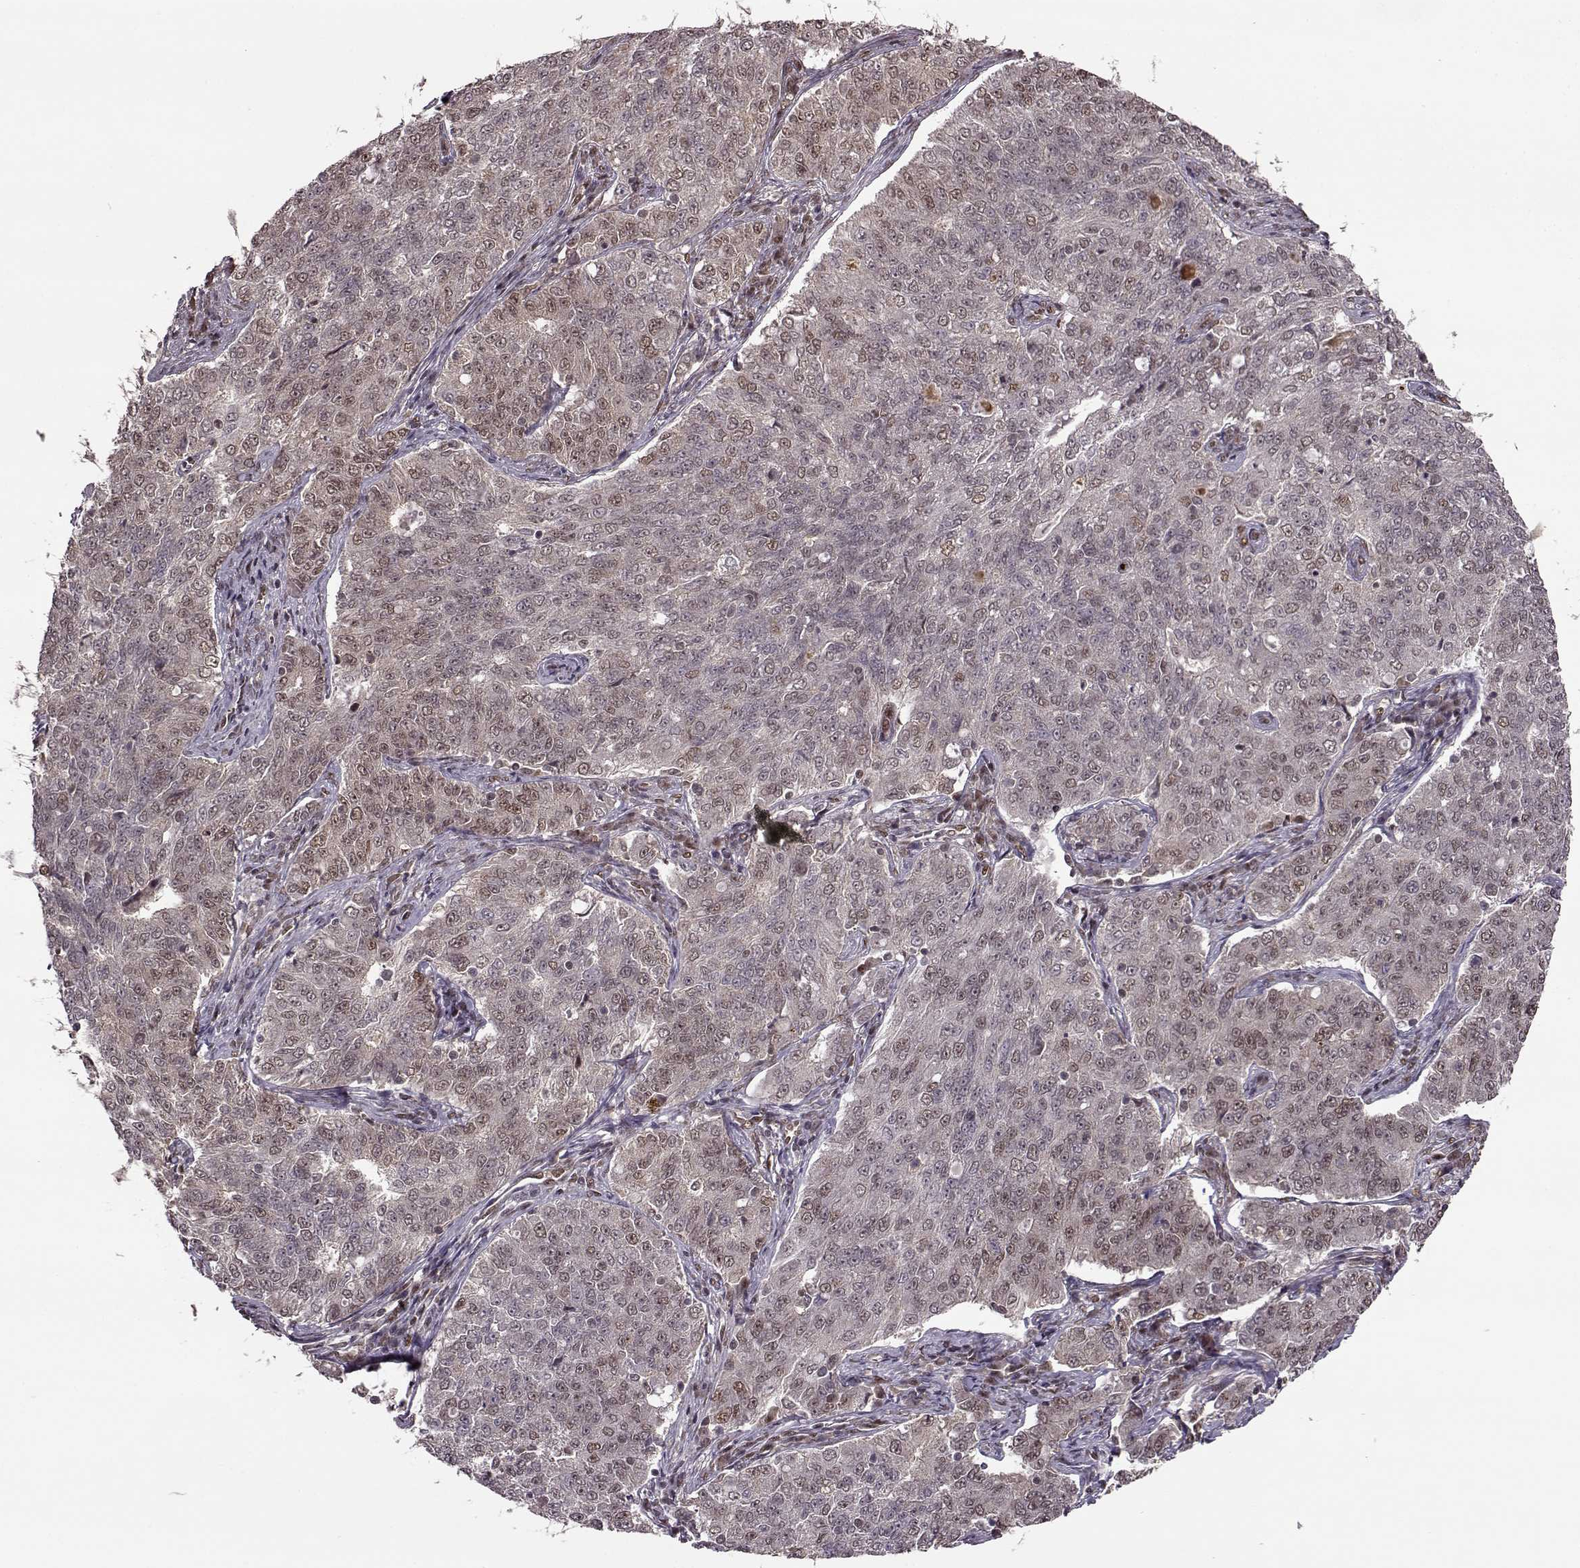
{"staining": {"intensity": "weak", "quantity": "<25%", "location": "nuclear"}, "tissue": "endometrial cancer", "cell_type": "Tumor cells", "image_type": "cancer", "snomed": [{"axis": "morphology", "description": "Adenocarcinoma, NOS"}, {"axis": "topography", "description": "Endometrium"}], "caption": "A photomicrograph of human endometrial cancer is negative for staining in tumor cells.", "gene": "FTO", "patient": {"sex": "female", "age": 43}}